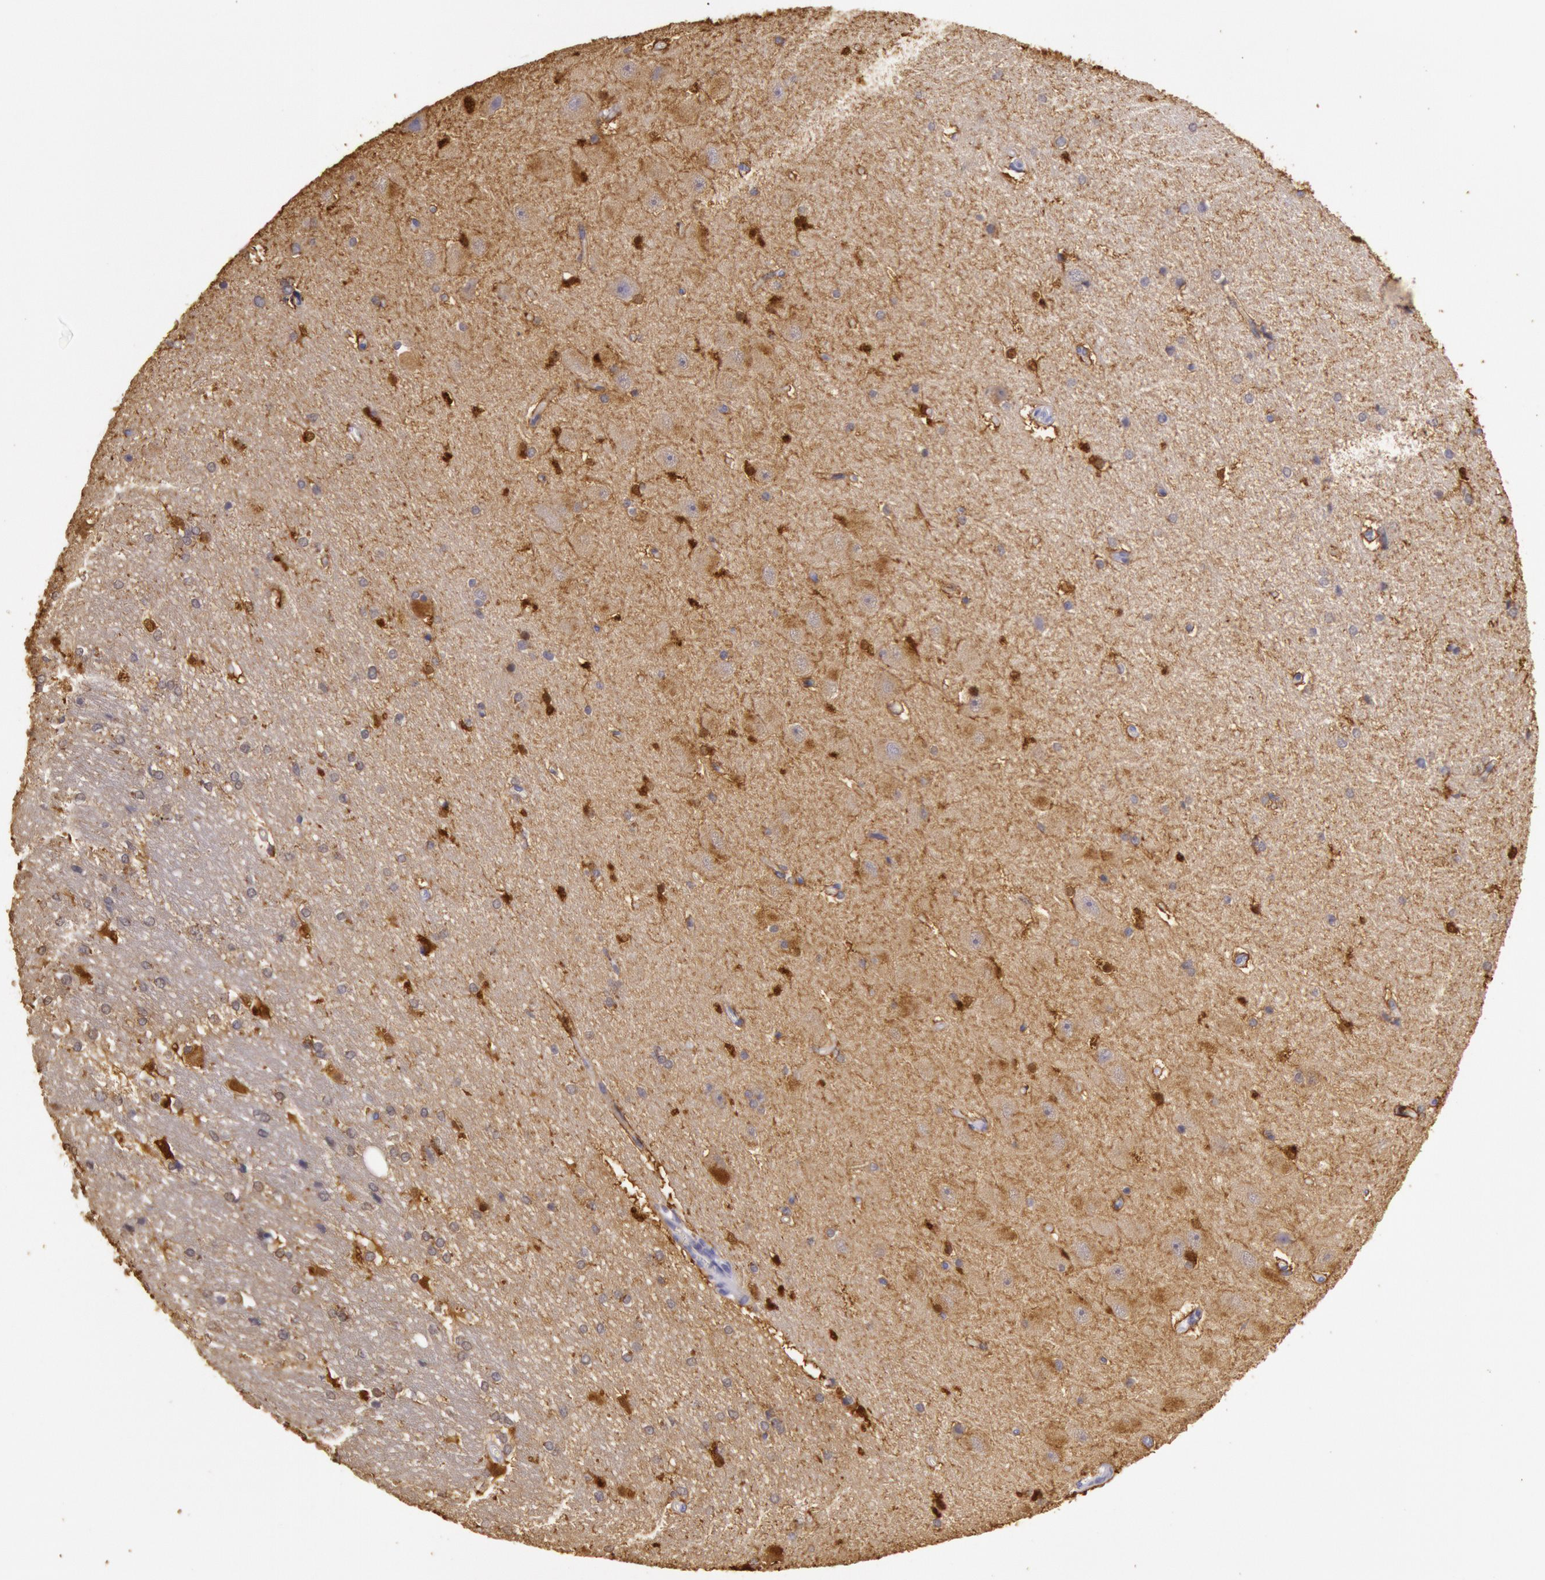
{"staining": {"intensity": "moderate", "quantity": "<25%", "location": "cytoplasmic/membranous"}, "tissue": "hippocampus", "cell_type": "Glial cells", "image_type": "normal", "snomed": [{"axis": "morphology", "description": "Normal tissue, NOS"}, {"axis": "topography", "description": "Hippocampus"}], "caption": "High-magnification brightfield microscopy of normal hippocampus stained with DAB (3,3'-diaminobenzidine) (brown) and counterstained with hematoxylin (blue). glial cells exhibit moderate cytoplasmic/membranous staining is seen in approximately<25% of cells.", "gene": "CKB", "patient": {"sex": "female", "age": 19}}